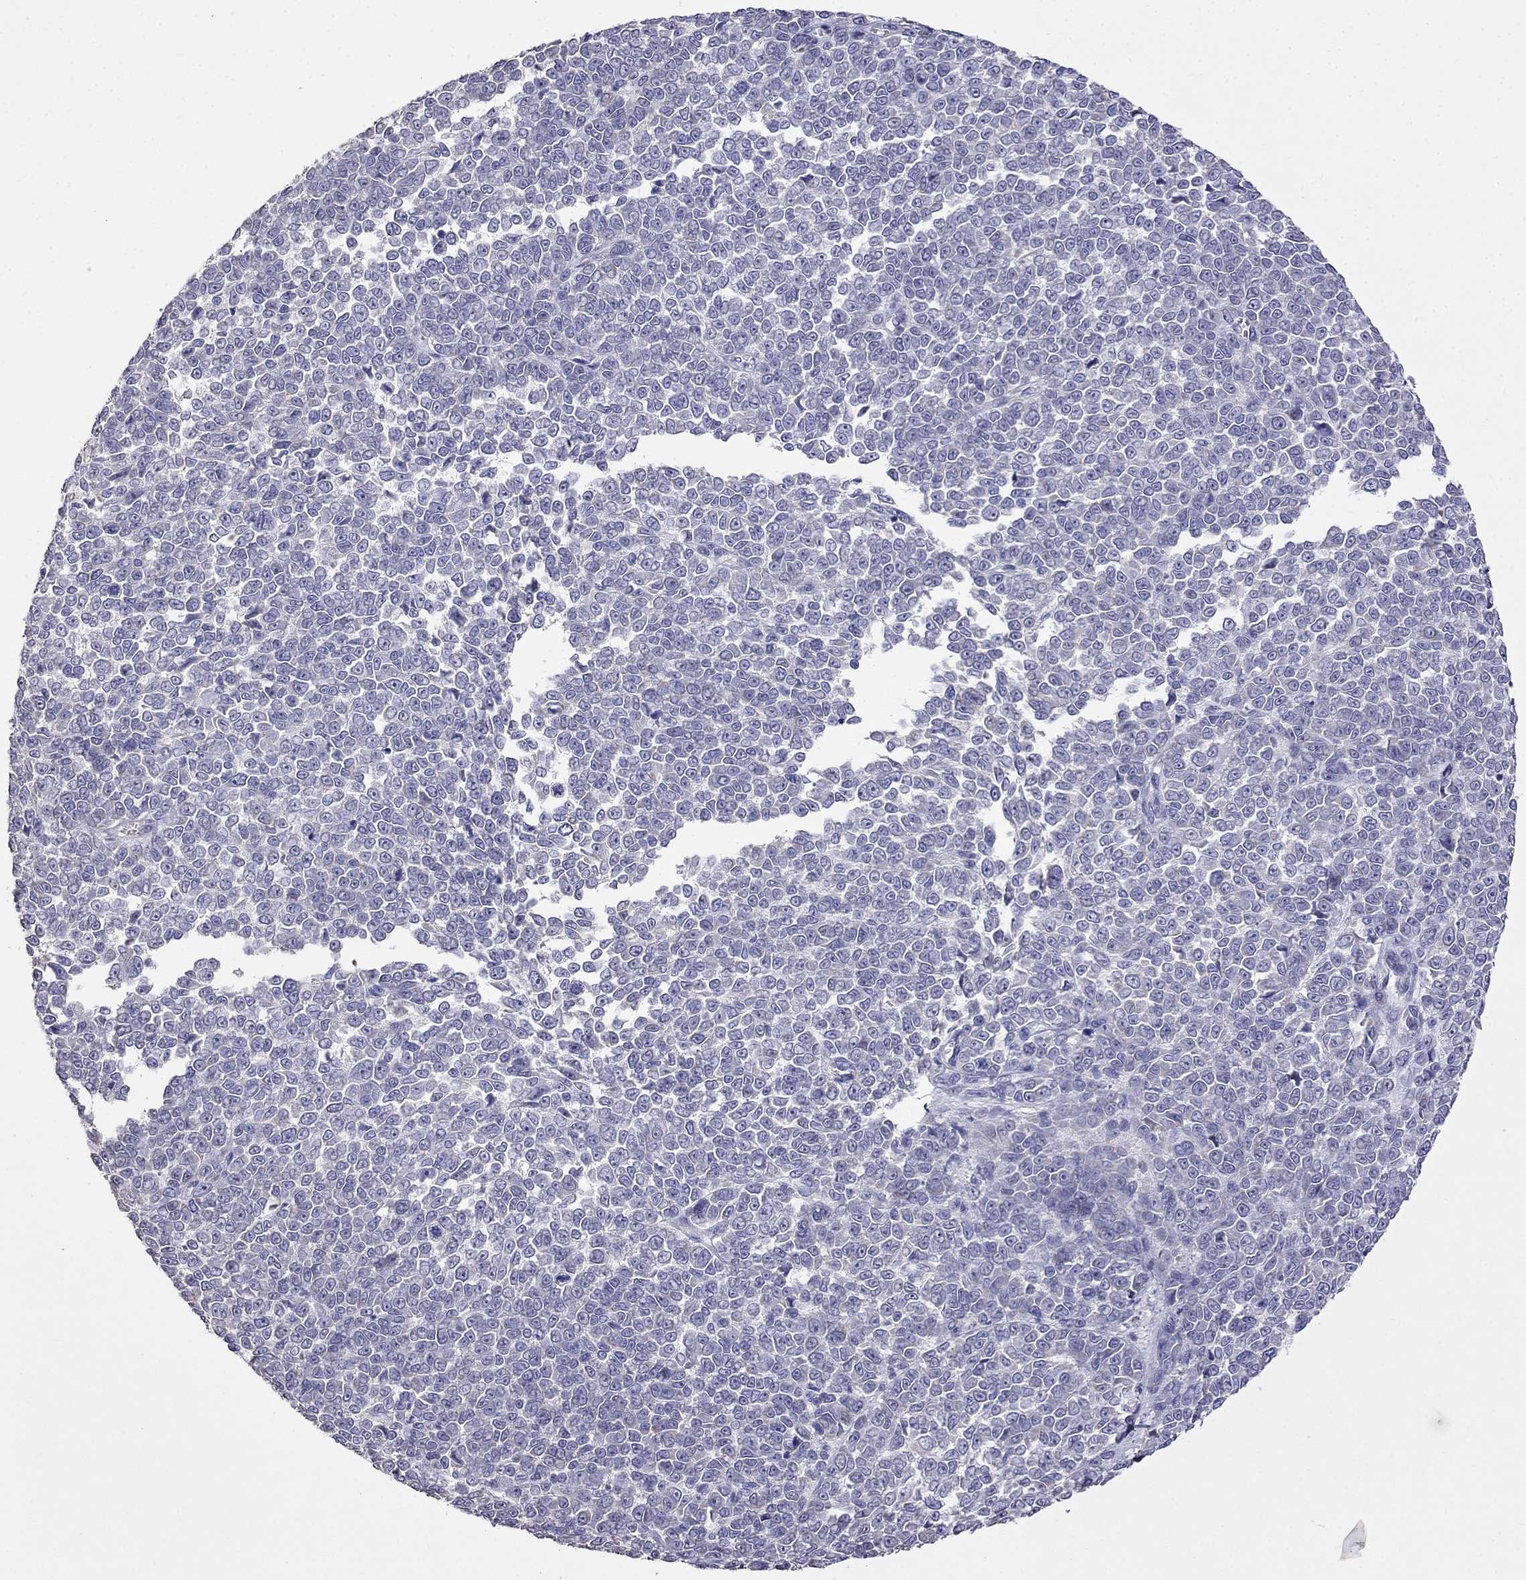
{"staining": {"intensity": "negative", "quantity": "none", "location": "none"}, "tissue": "melanoma", "cell_type": "Tumor cells", "image_type": "cancer", "snomed": [{"axis": "morphology", "description": "Malignant melanoma, NOS"}, {"axis": "topography", "description": "Skin"}], "caption": "Immunohistochemistry image of neoplastic tissue: human malignant melanoma stained with DAB (3,3'-diaminobenzidine) demonstrates no significant protein positivity in tumor cells.", "gene": "AK5", "patient": {"sex": "female", "age": 95}}